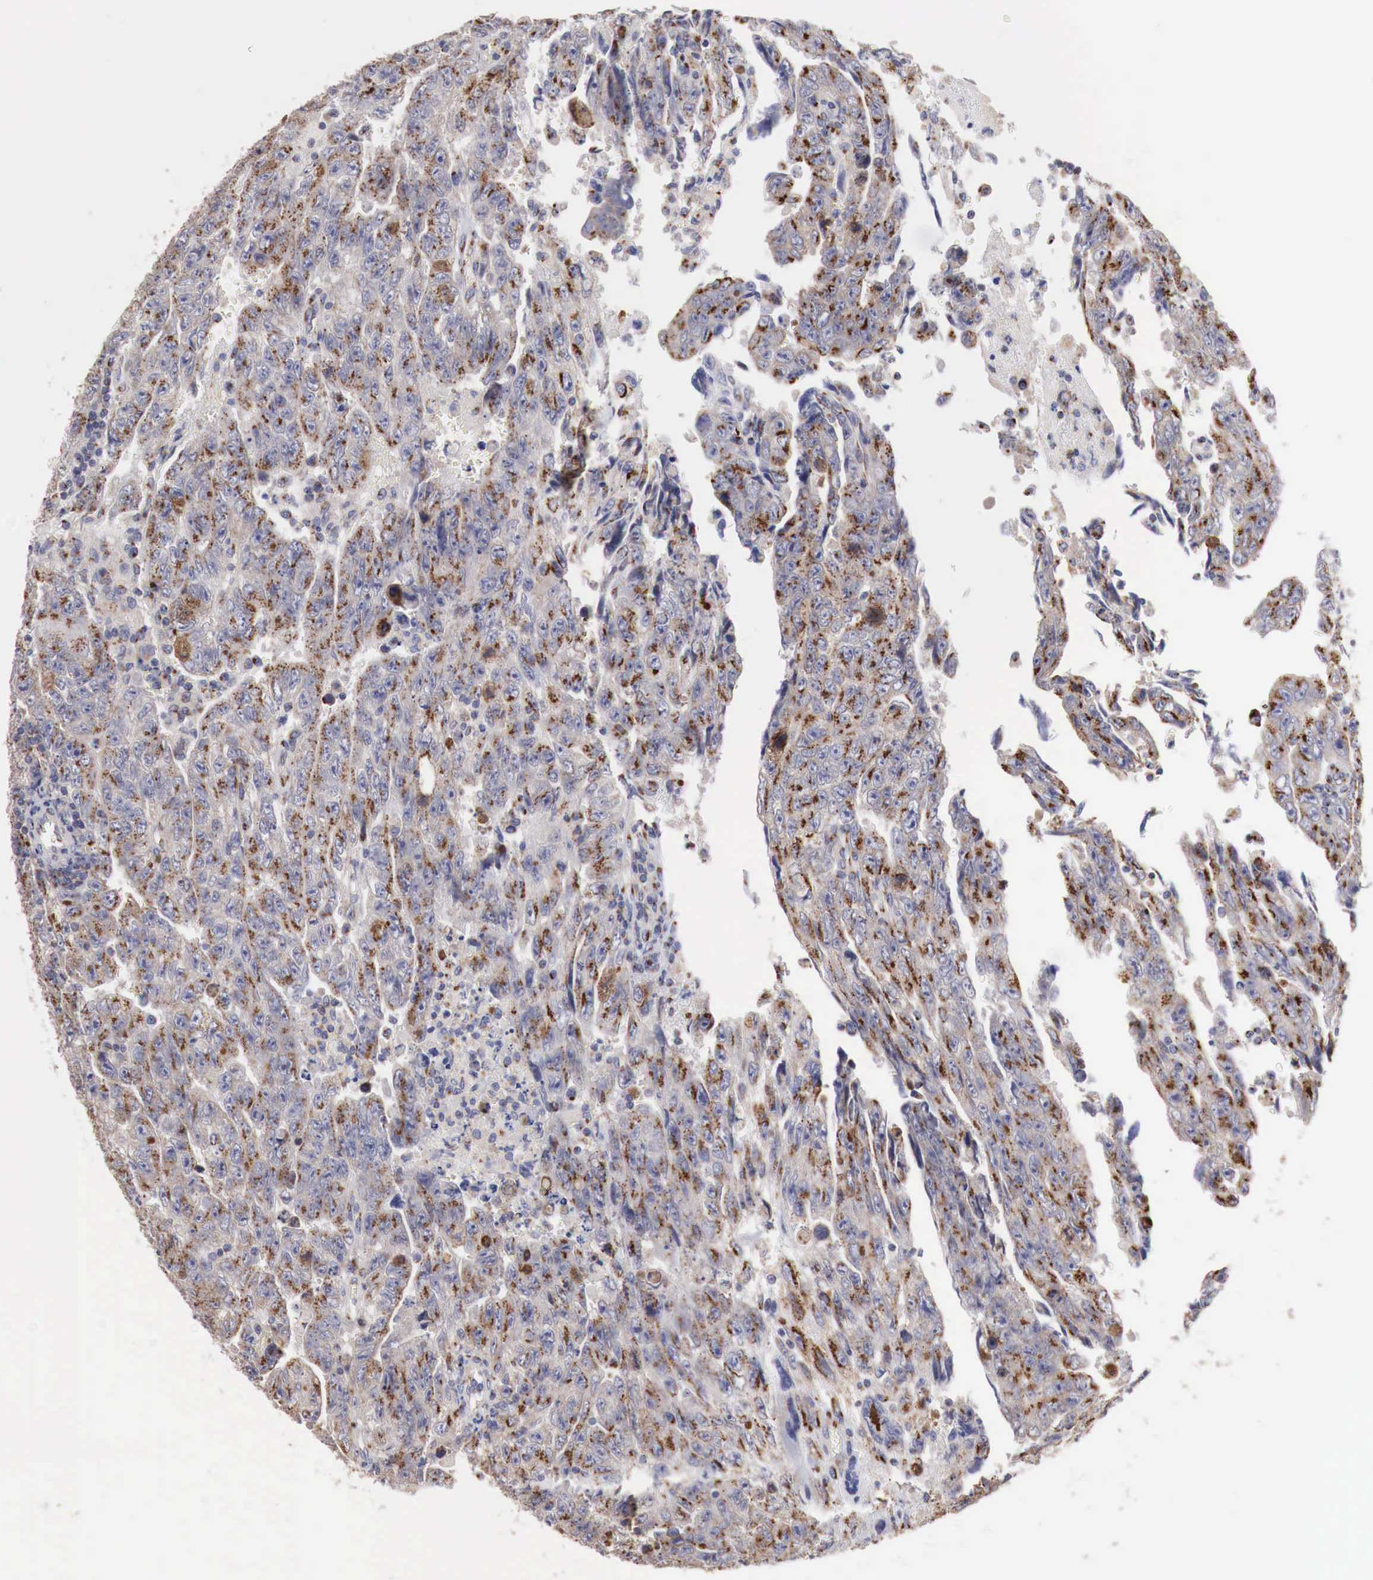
{"staining": {"intensity": "strong", "quantity": ">75%", "location": "cytoplasmic/membranous"}, "tissue": "testis cancer", "cell_type": "Tumor cells", "image_type": "cancer", "snomed": [{"axis": "morphology", "description": "Carcinoma, Embryonal, NOS"}, {"axis": "topography", "description": "Testis"}], "caption": "An immunohistochemistry (IHC) histopathology image of neoplastic tissue is shown. Protein staining in brown highlights strong cytoplasmic/membranous positivity in testis embryonal carcinoma within tumor cells.", "gene": "SYAP1", "patient": {"sex": "male", "age": 28}}